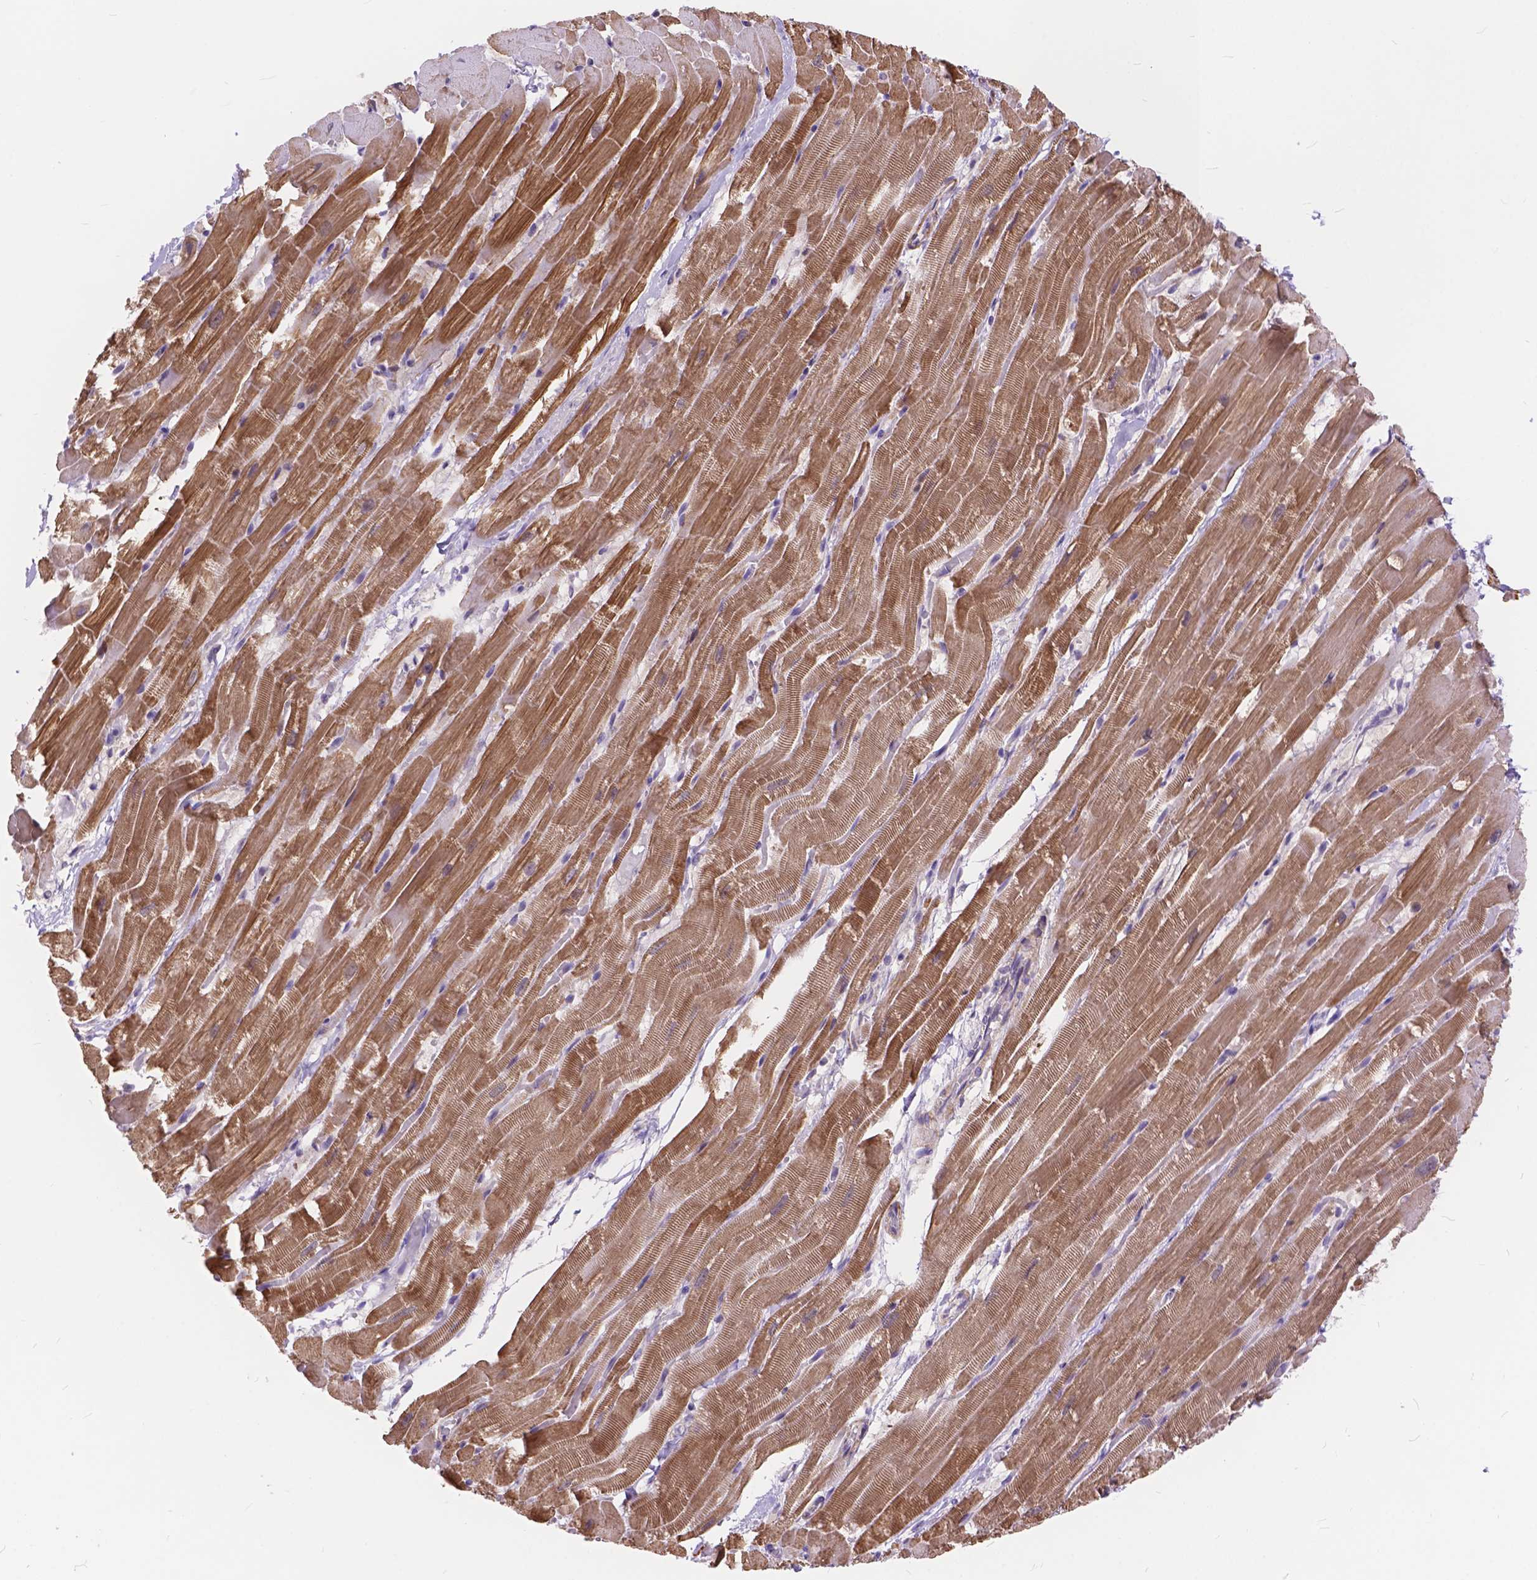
{"staining": {"intensity": "moderate", "quantity": ">75%", "location": "cytoplasmic/membranous"}, "tissue": "heart muscle", "cell_type": "Cardiomyocytes", "image_type": "normal", "snomed": [{"axis": "morphology", "description": "Normal tissue, NOS"}, {"axis": "topography", "description": "Heart"}], "caption": "A histopathology image of human heart muscle stained for a protein displays moderate cytoplasmic/membranous brown staining in cardiomyocytes.", "gene": "MAN2C1", "patient": {"sex": "male", "age": 37}}